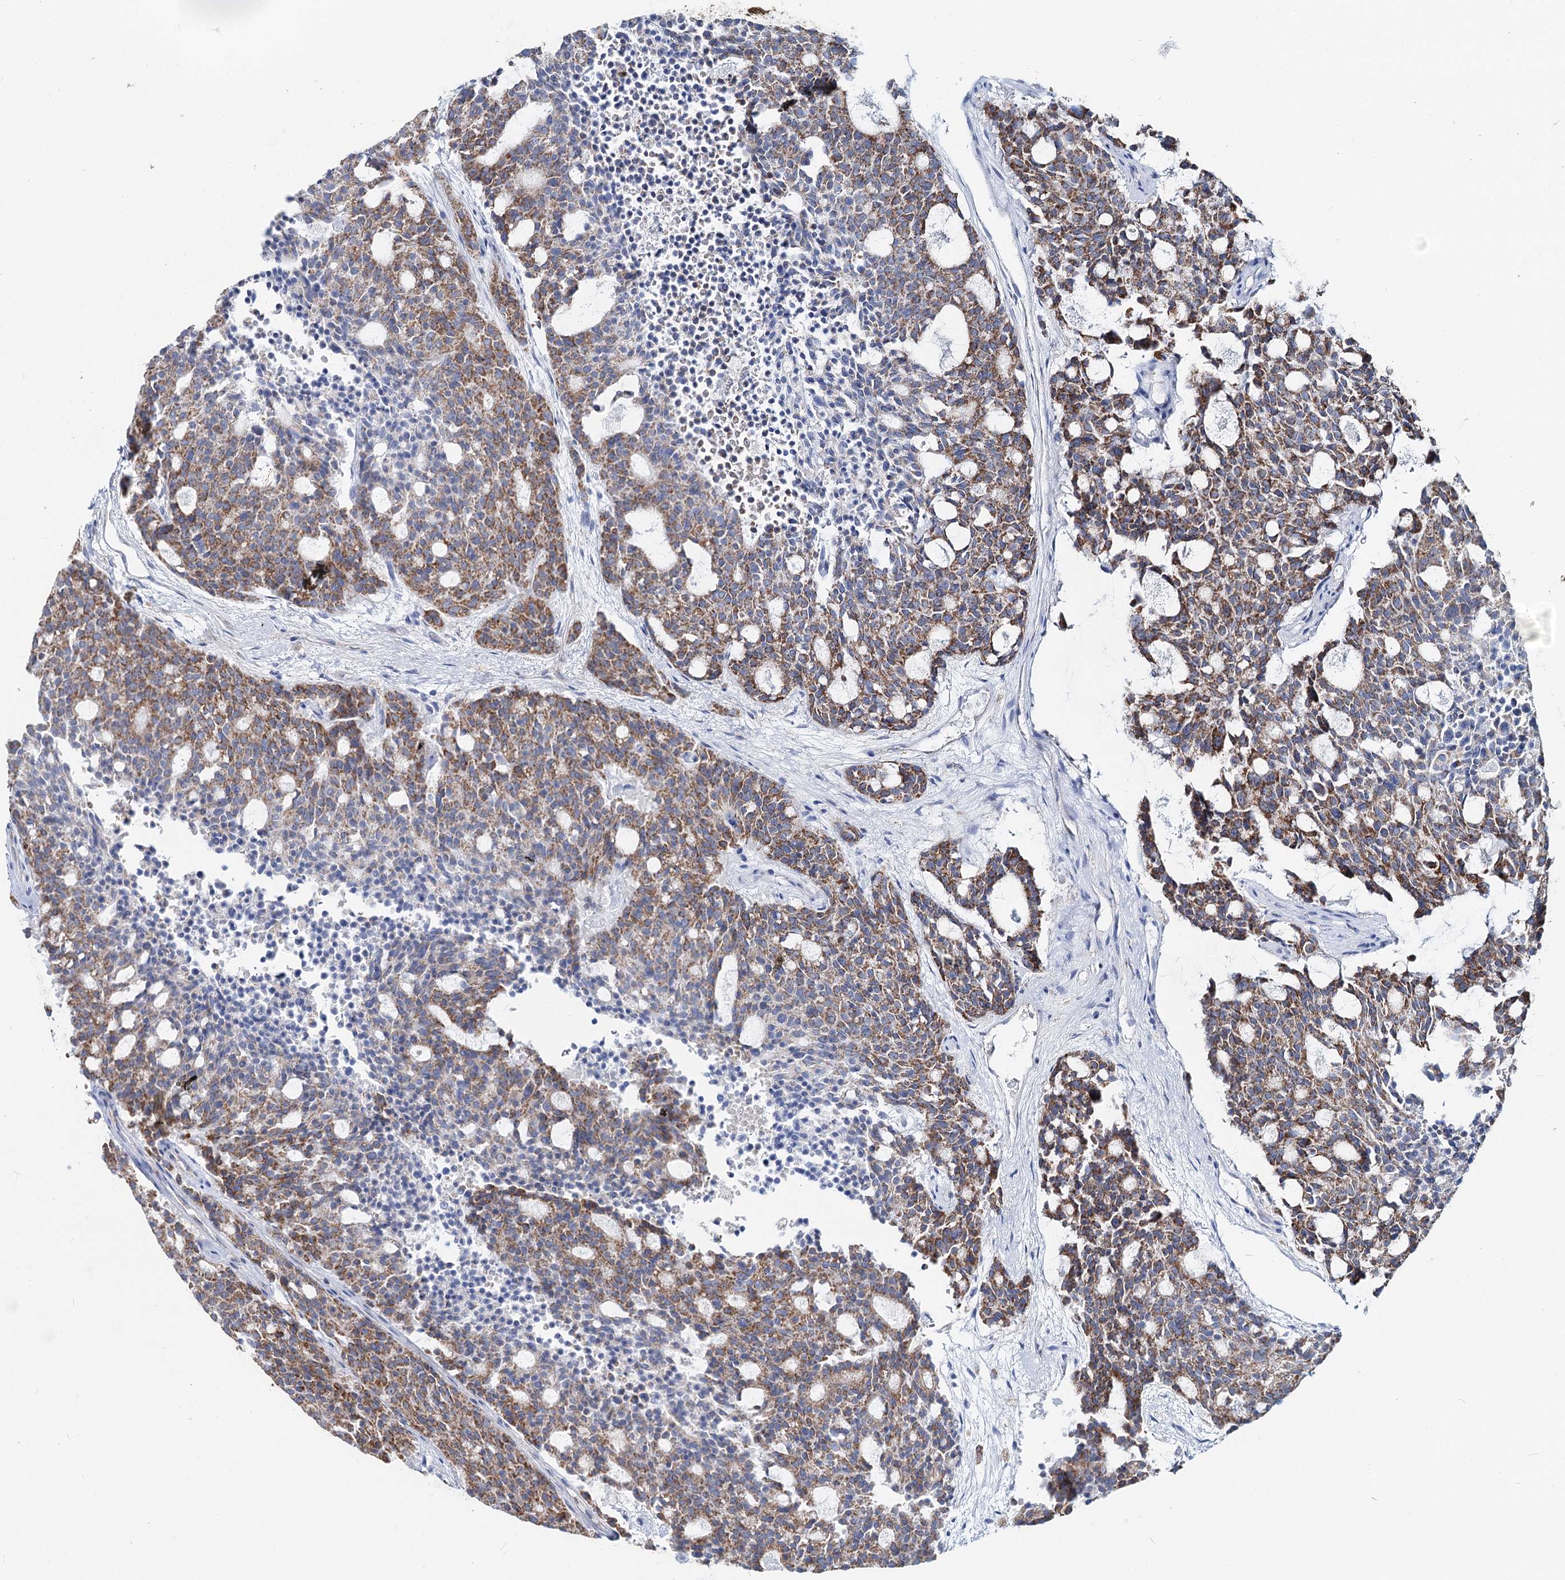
{"staining": {"intensity": "moderate", "quantity": ">75%", "location": "cytoplasmic/membranous"}, "tissue": "carcinoid", "cell_type": "Tumor cells", "image_type": "cancer", "snomed": [{"axis": "morphology", "description": "Carcinoid, malignant, NOS"}, {"axis": "topography", "description": "Pancreas"}], "caption": "DAB immunohistochemical staining of human malignant carcinoid exhibits moderate cytoplasmic/membranous protein staining in approximately >75% of tumor cells.", "gene": "MCCC2", "patient": {"sex": "female", "age": 54}}